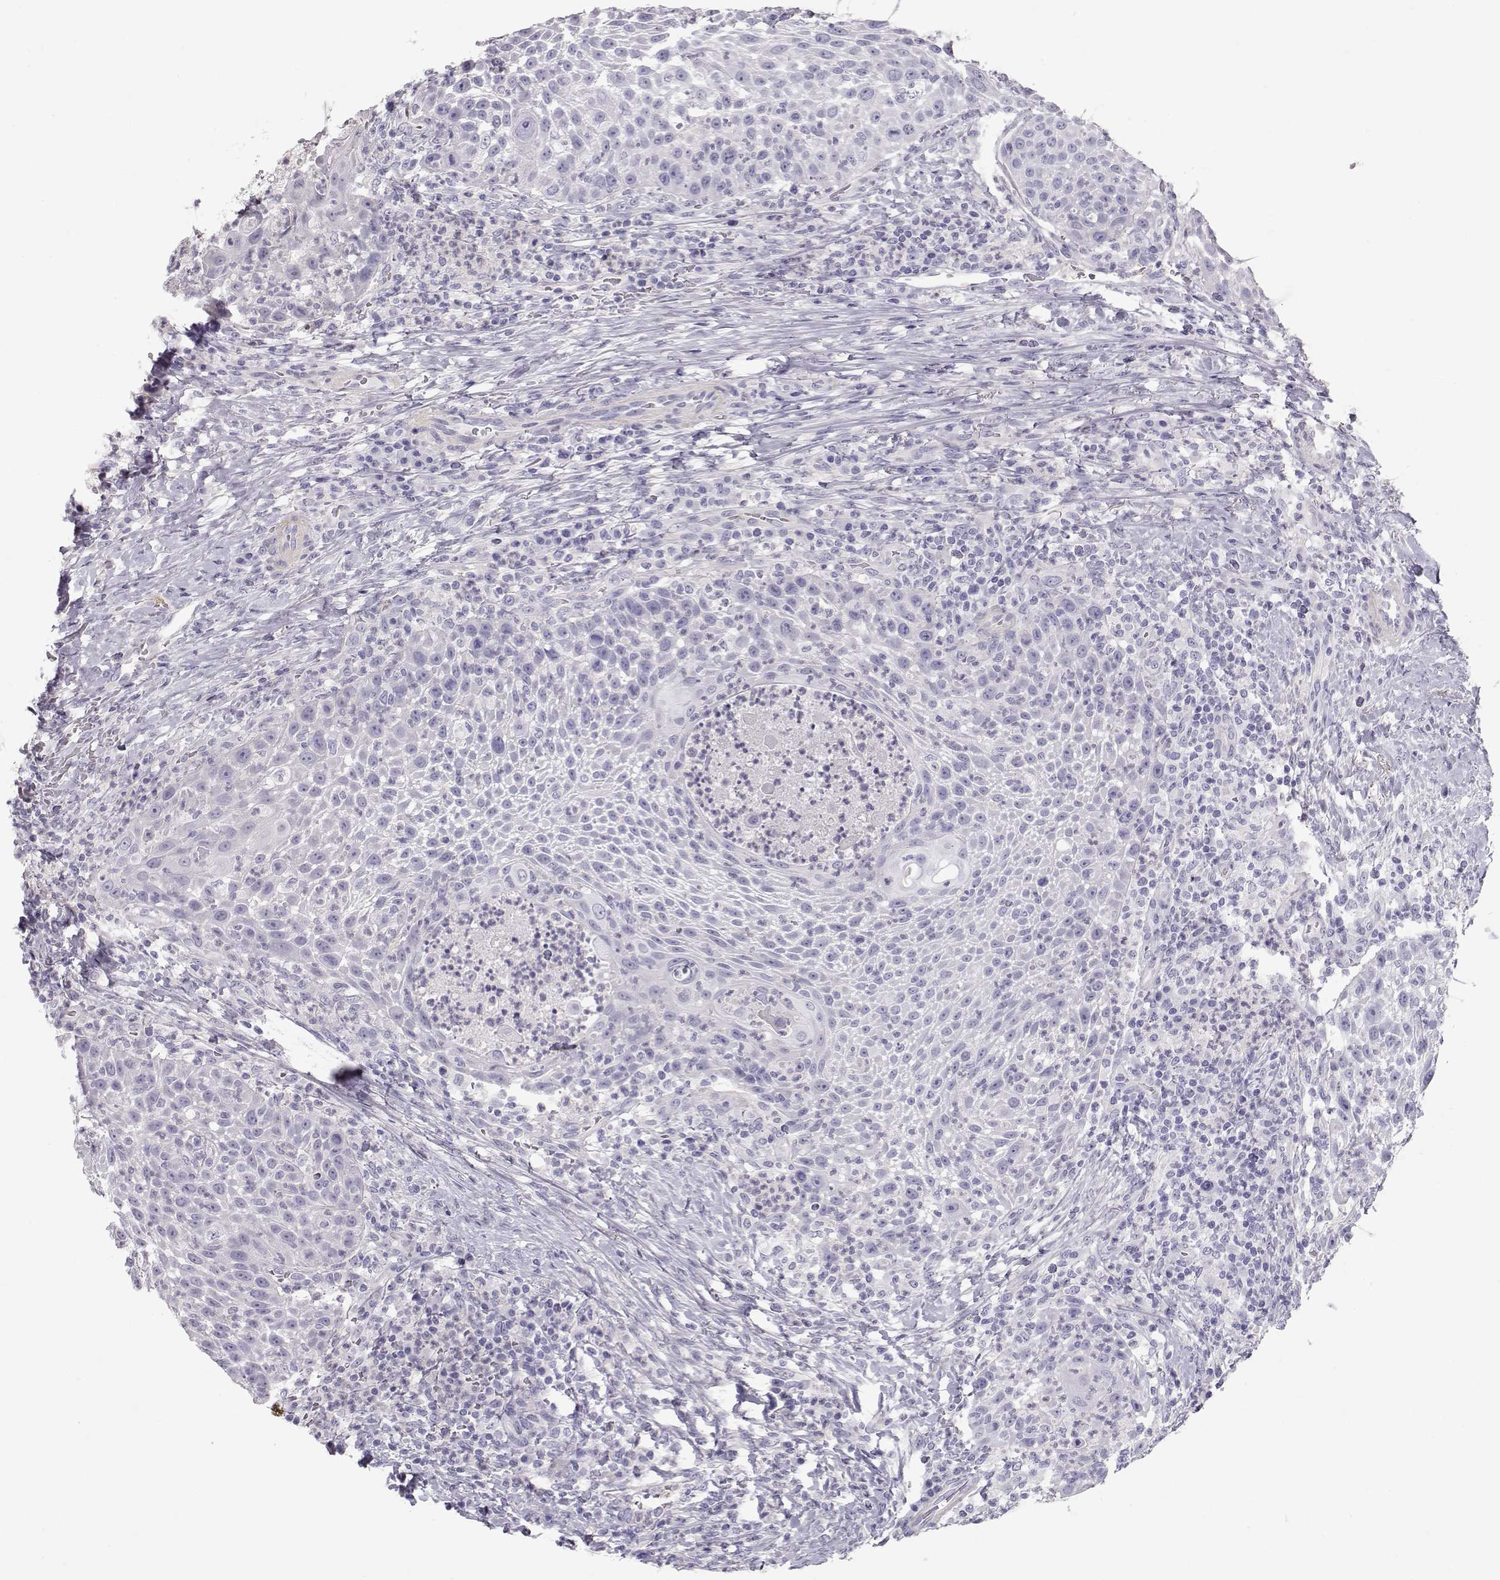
{"staining": {"intensity": "negative", "quantity": "none", "location": "none"}, "tissue": "head and neck cancer", "cell_type": "Tumor cells", "image_type": "cancer", "snomed": [{"axis": "morphology", "description": "Squamous cell carcinoma, NOS"}, {"axis": "topography", "description": "Head-Neck"}], "caption": "Immunohistochemistry histopathology image of neoplastic tissue: head and neck cancer stained with DAB (3,3'-diaminobenzidine) exhibits no significant protein positivity in tumor cells.", "gene": "SLITRK3", "patient": {"sex": "male", "age": 69}}